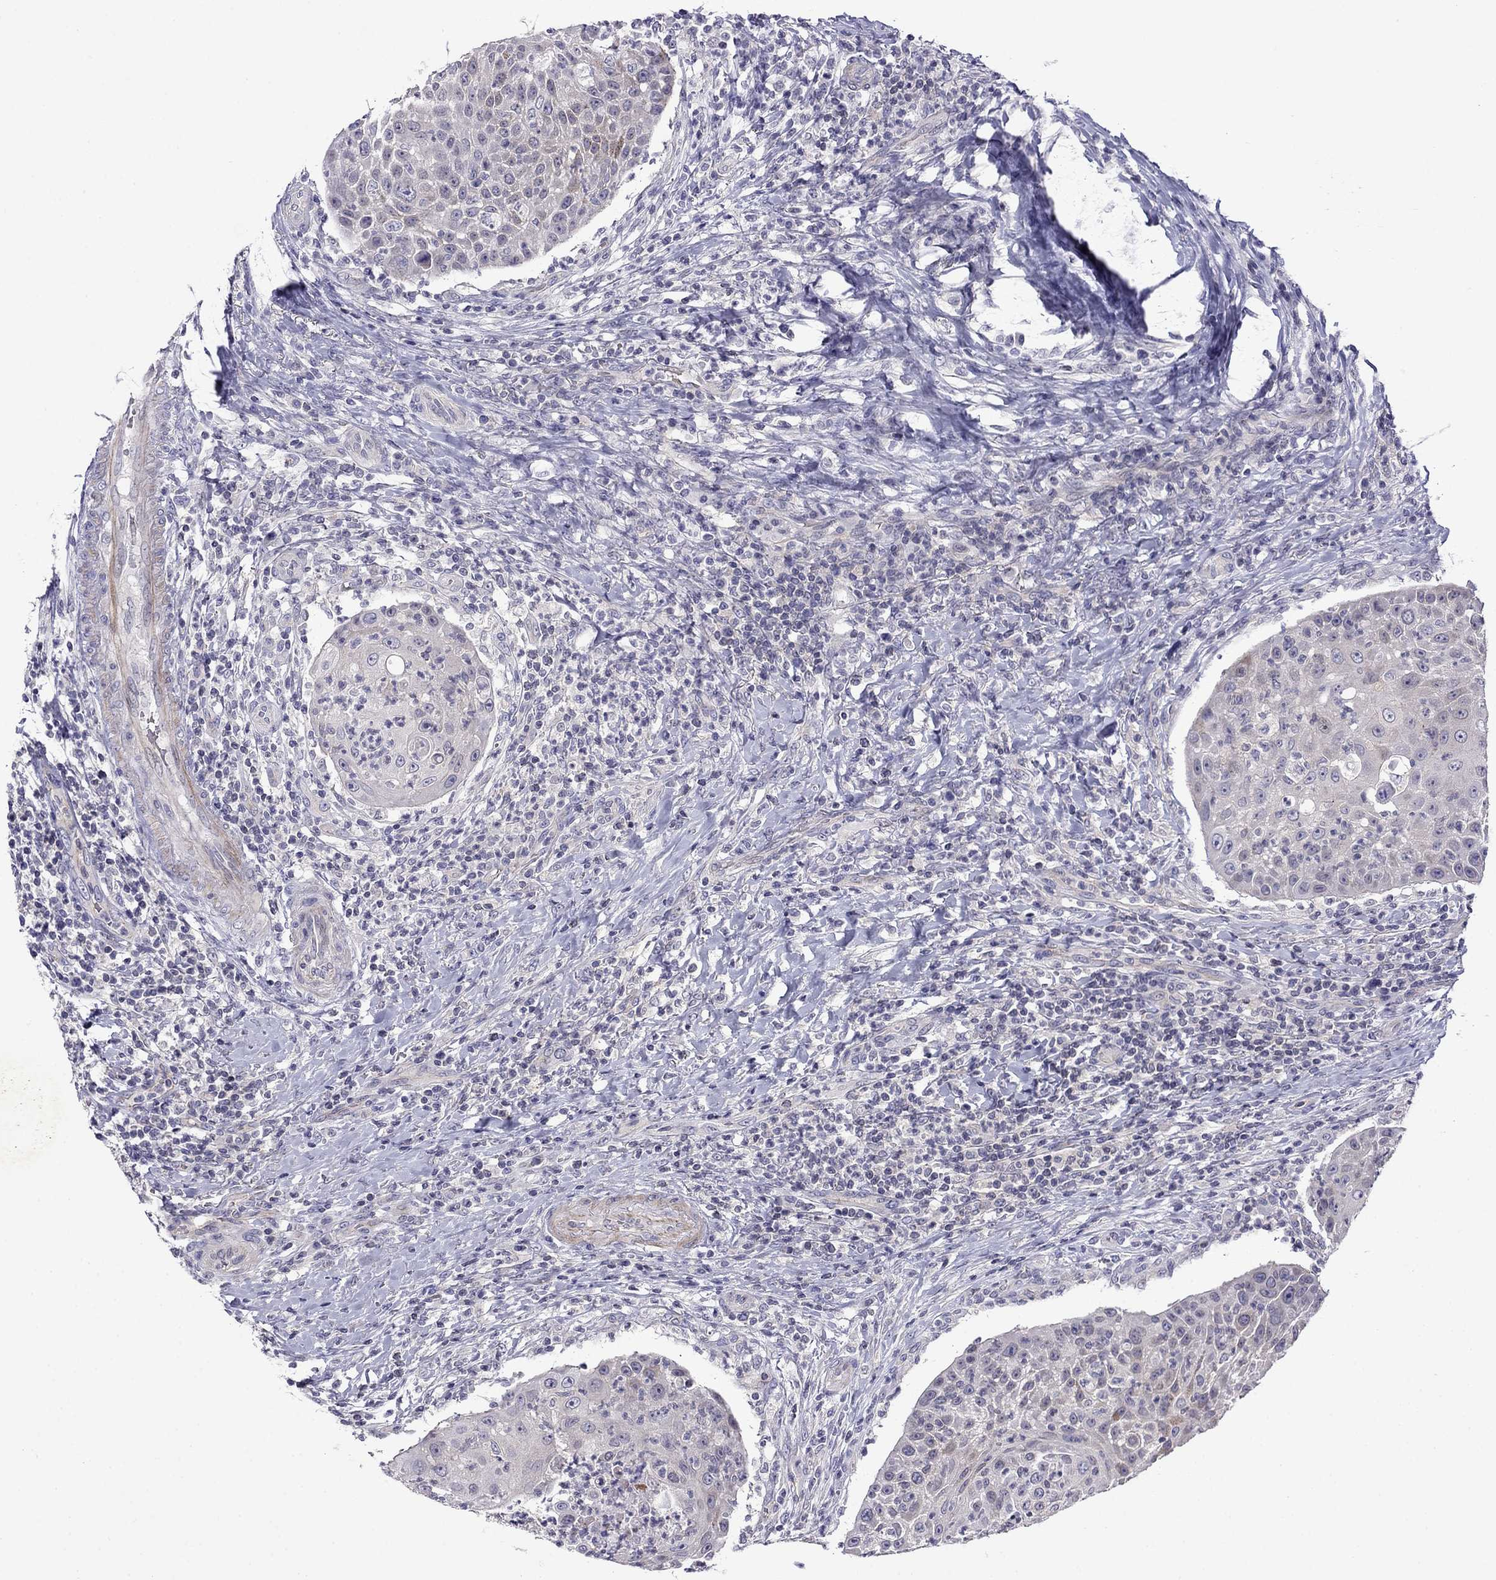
{"staining": {"intensity": "weak", "quantity": "<25%", "location": "cytoplasmic/membranous"}, "tissue": "head and neck cancer", "cell_type": "Tumor cells", "image_type": "cancer", "snomed": [{"axis": "morphology", "description": "Squamous cell carcinoma, NOS"}, {"axis": "topography", "description": "Head-Neck"}], "caption": "Squamous cell carcinoma (head and neck) was stained to show a protein in brown. There is no significant expression in tumor cells.", "gene": "PRR18", "patient": {"sex": "male", "age": 69}}